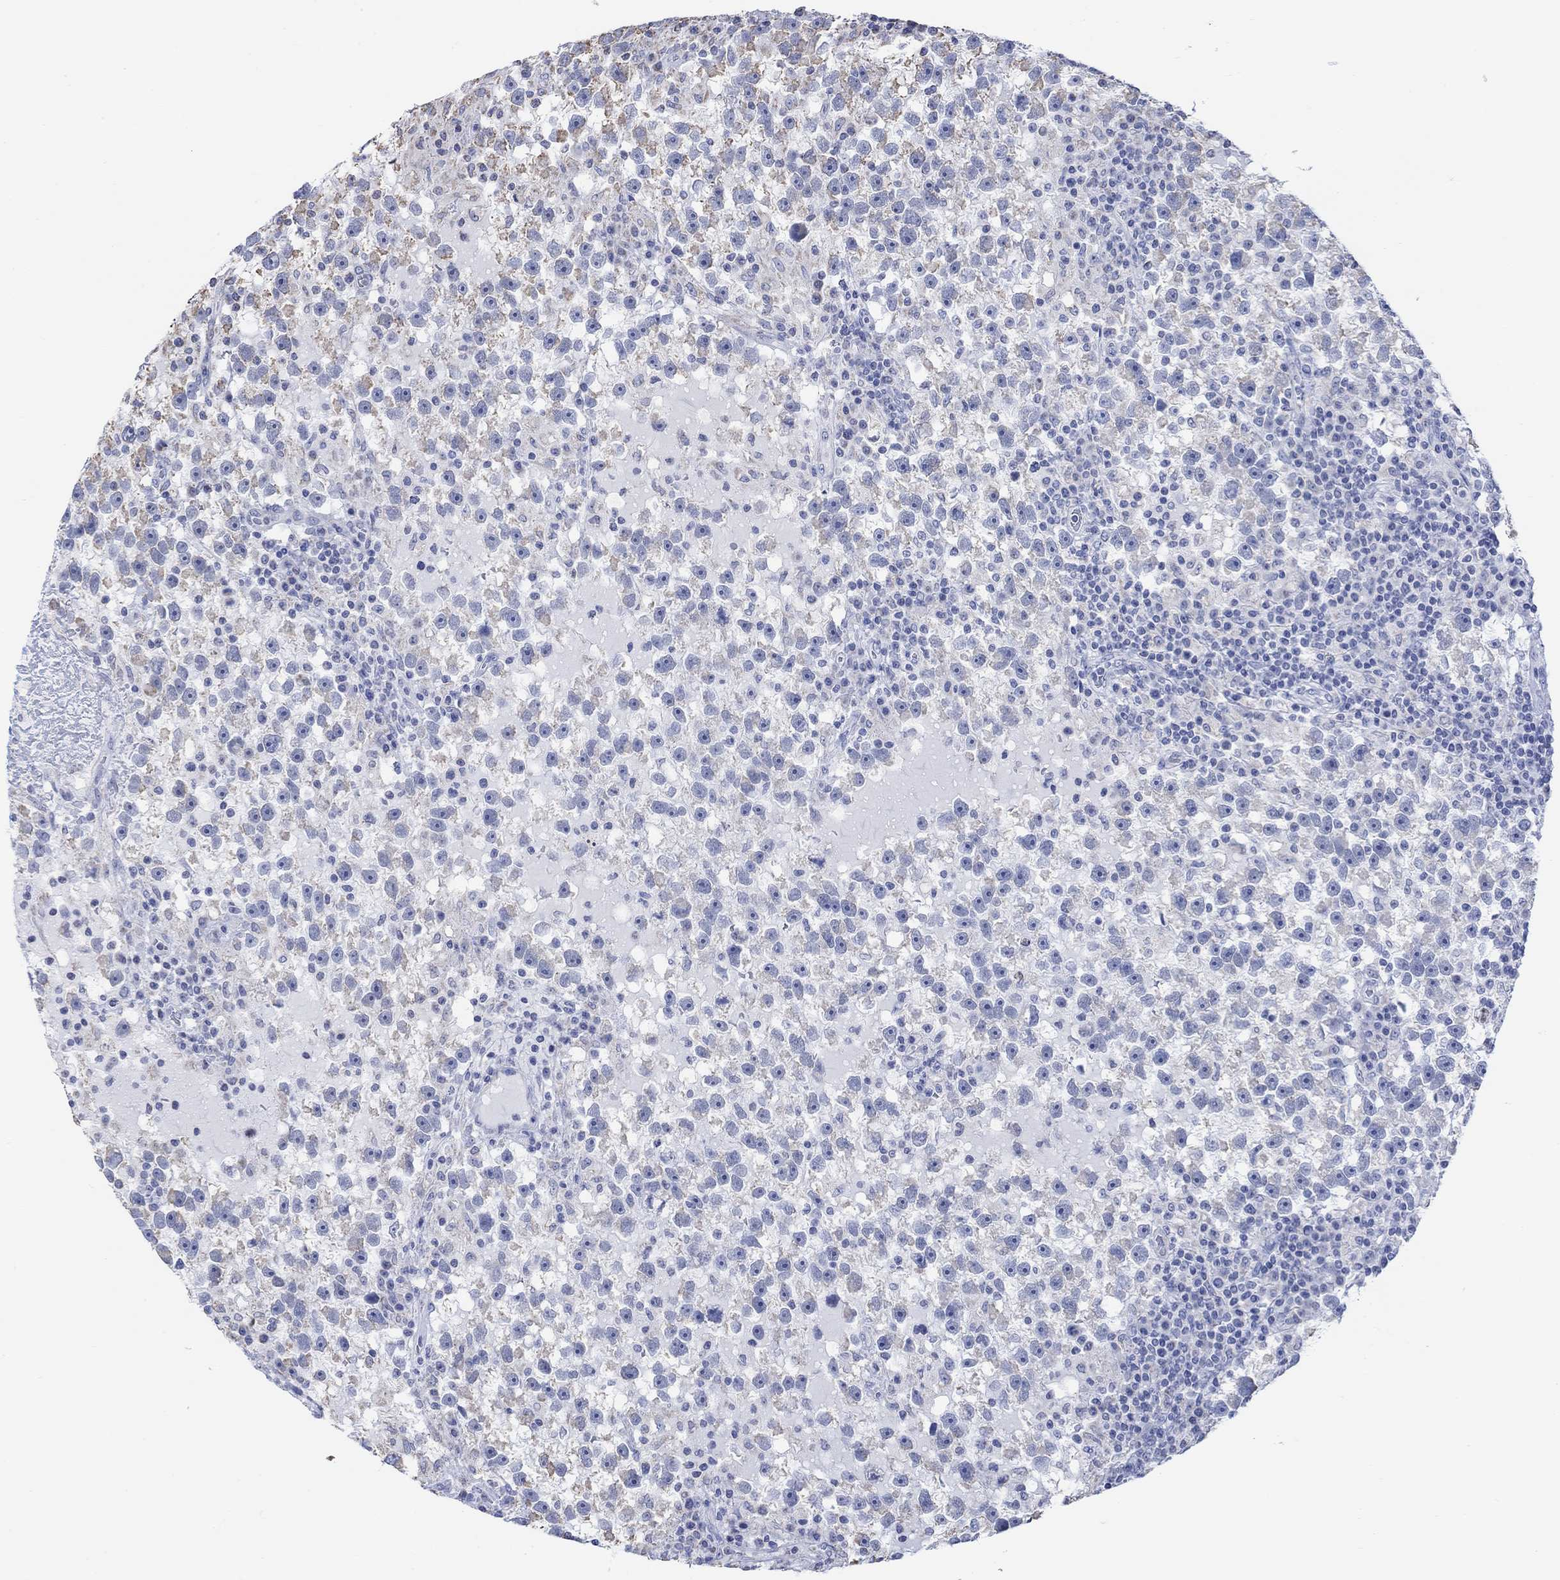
{"staining": {"intensity": "weak", "quantity": "25%-75%", "location": "cytoplasmic/membranous"}, "tissue": "testis cancer", "cell_type": "Tumor cells", "image_type": "cancer", "snomed": [{"axis": "morphology", "description": "Seminoma, NOS"}, {"axis": "topography", "description": "Testis"}], "caption": "Brown immunohistochemical staining in human seminoma (testis) reveals weak cytoplasmic/membranous expression in approximately 25%-75% of tumor cells.", "gene": "SYT12", "patient": {"sex": "male", "age": 47}}